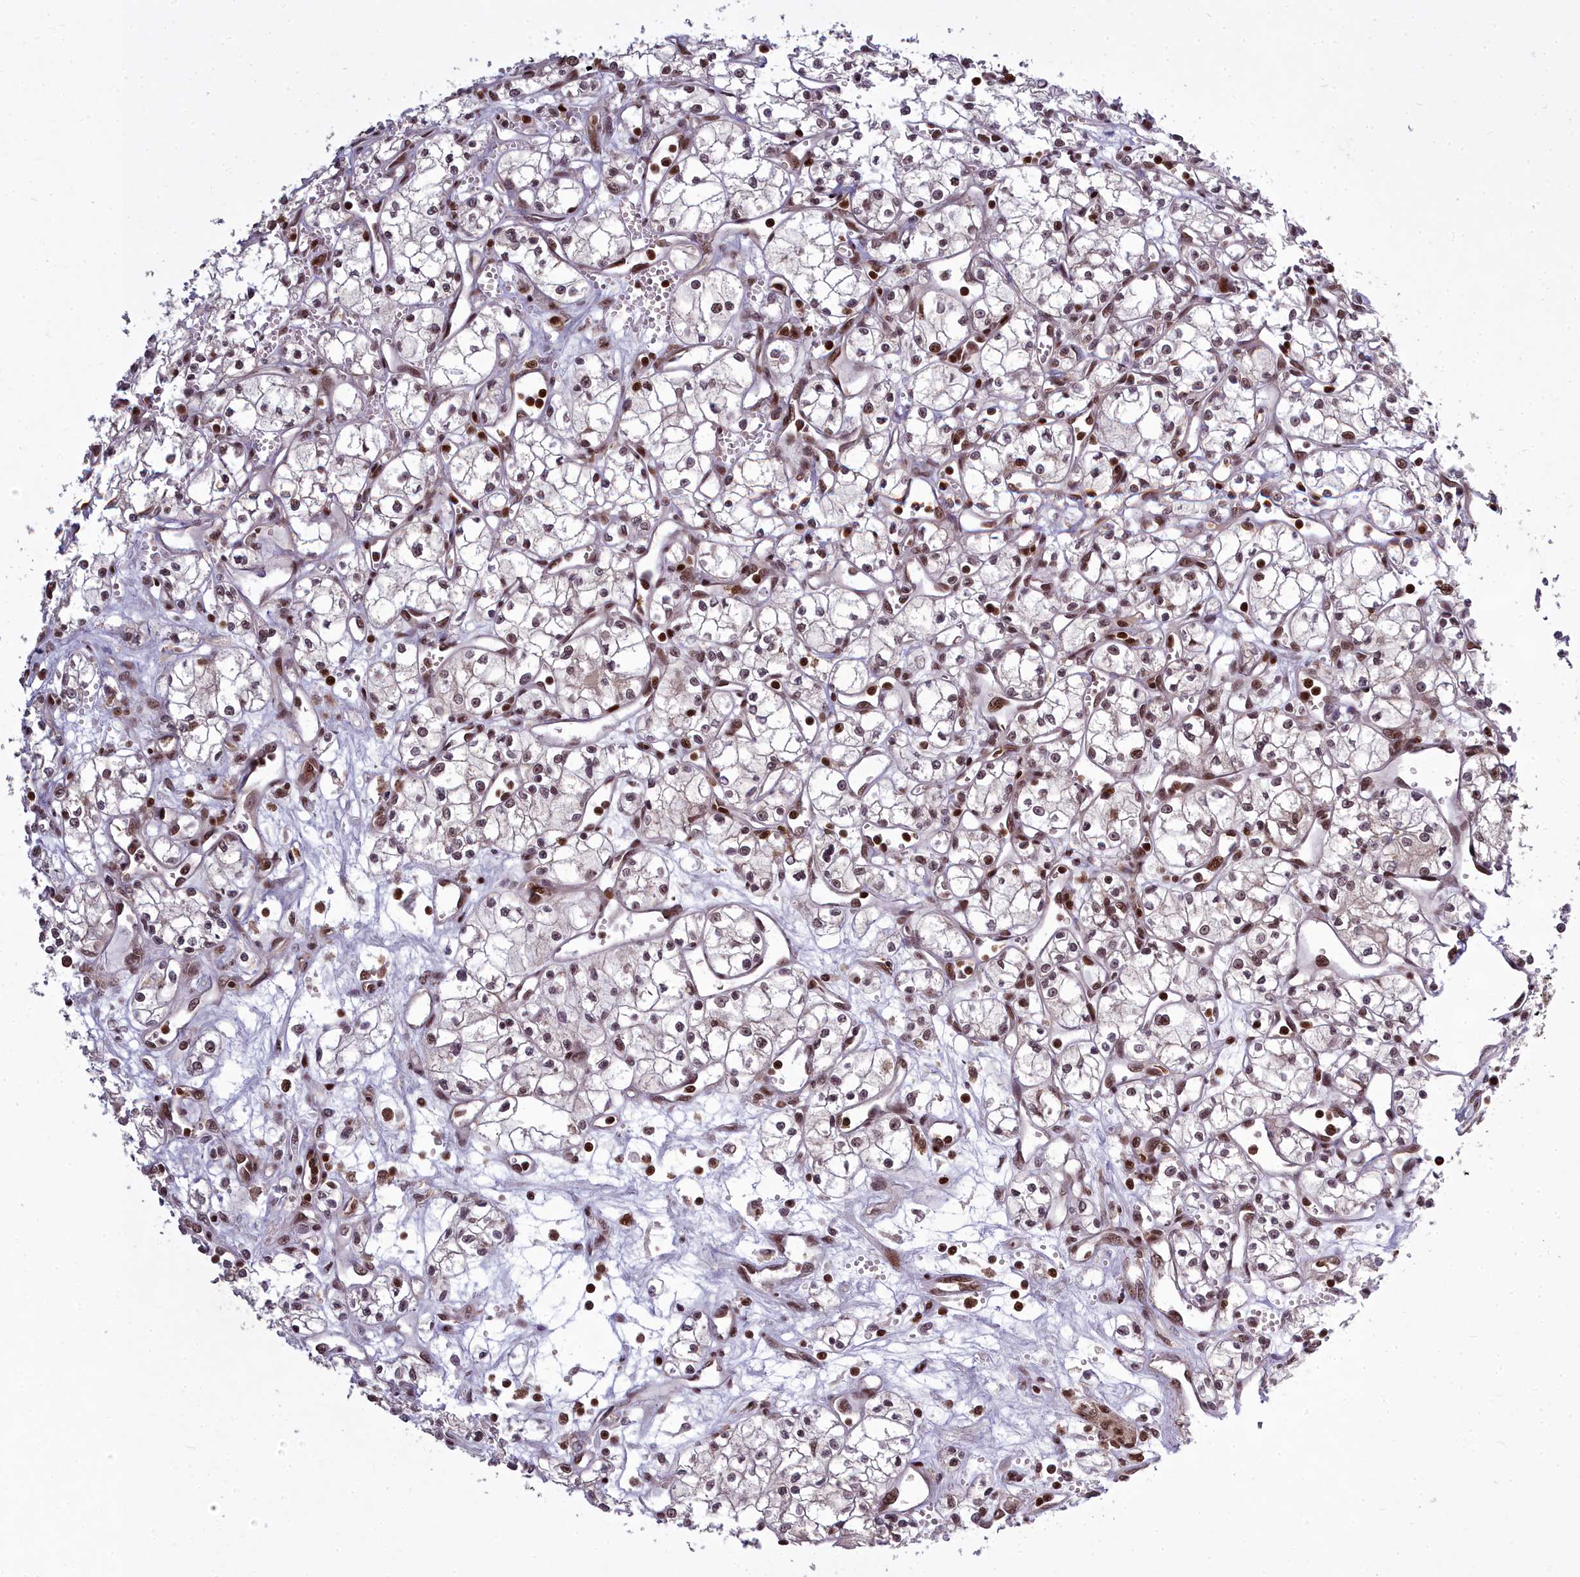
{"staining": {"intensity": "moderate", "quantity": "25%-75%", "location": "nuclear"}, "tissue": "renal cancer", "cell_type": "Tumor cells", "image_type": "cancer", "snomed": [{"axis": "morphology", "description": "Adenocarcinoma, NOS"}, {"axis": "topography", "description": "Kidney"}], "caption": "Renal adenocarcinoma stained with a brown dye shows moderate nuclear positive positivity in approximately 25%-75% of tumor cells.", "gene": "GMEB1", "patient": {"sex": "male", "age": 59}}